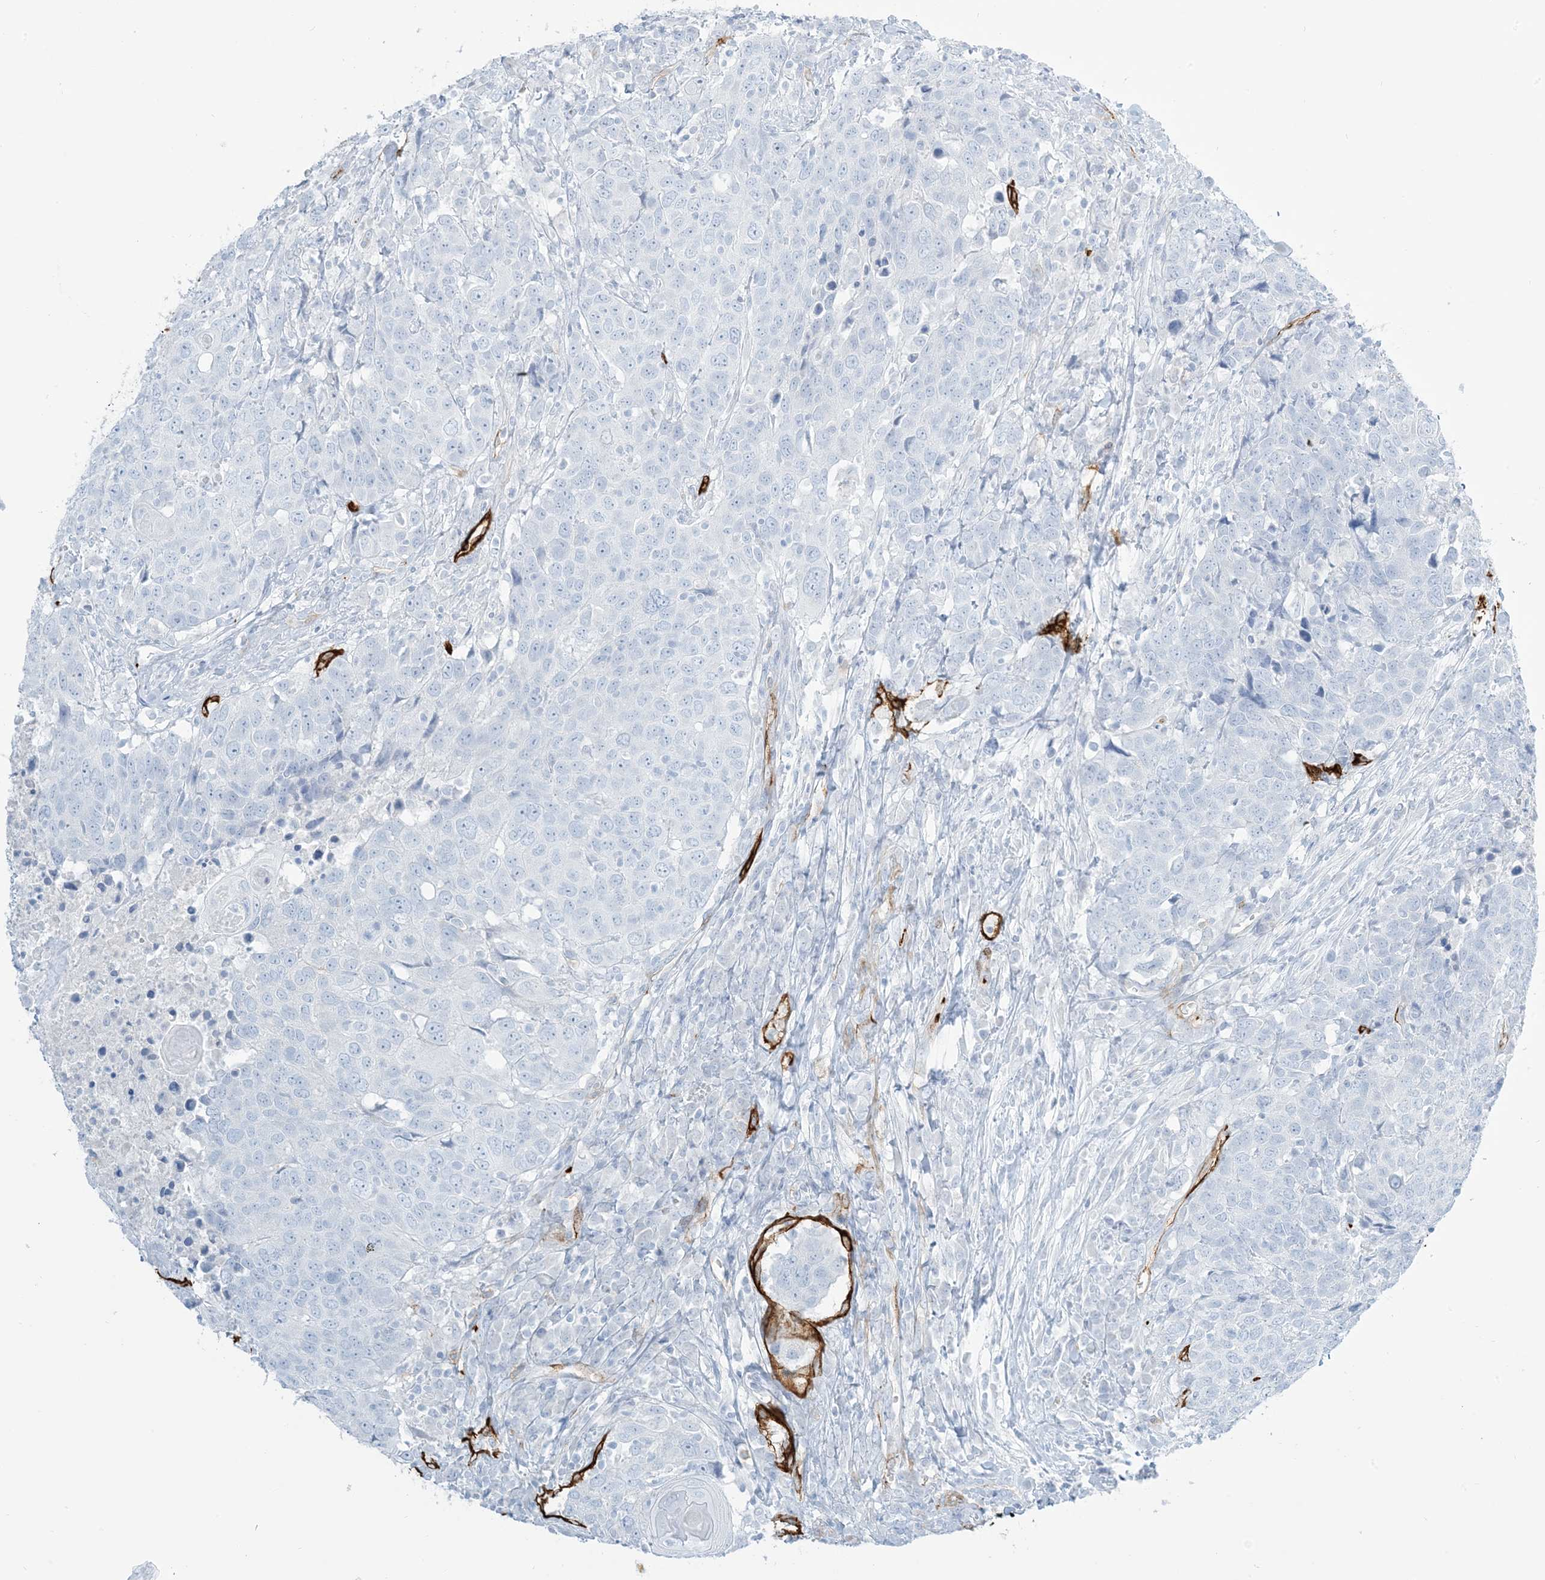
{"staining": {"intensity": "negative", "quantity": "none", "location": "none"}, "tissue": "head and neck cancer", "cell_type": "Tumor cells", "image_type": "cancer", "snomed": [{"axis": "morphology", "description": "Squamous cell carcinoma, NOS"}, {"axis": "topography", "description": "Head-Neck"}], "caption": "DAB (3,3'-diaminobenzidine) immunohistochemical staining of head and neck squamous cell carcinoma reveals no significant expression in tumor cells.", "gene": "EPS8L3", "patient": {"sex": "male", "age": 66}}